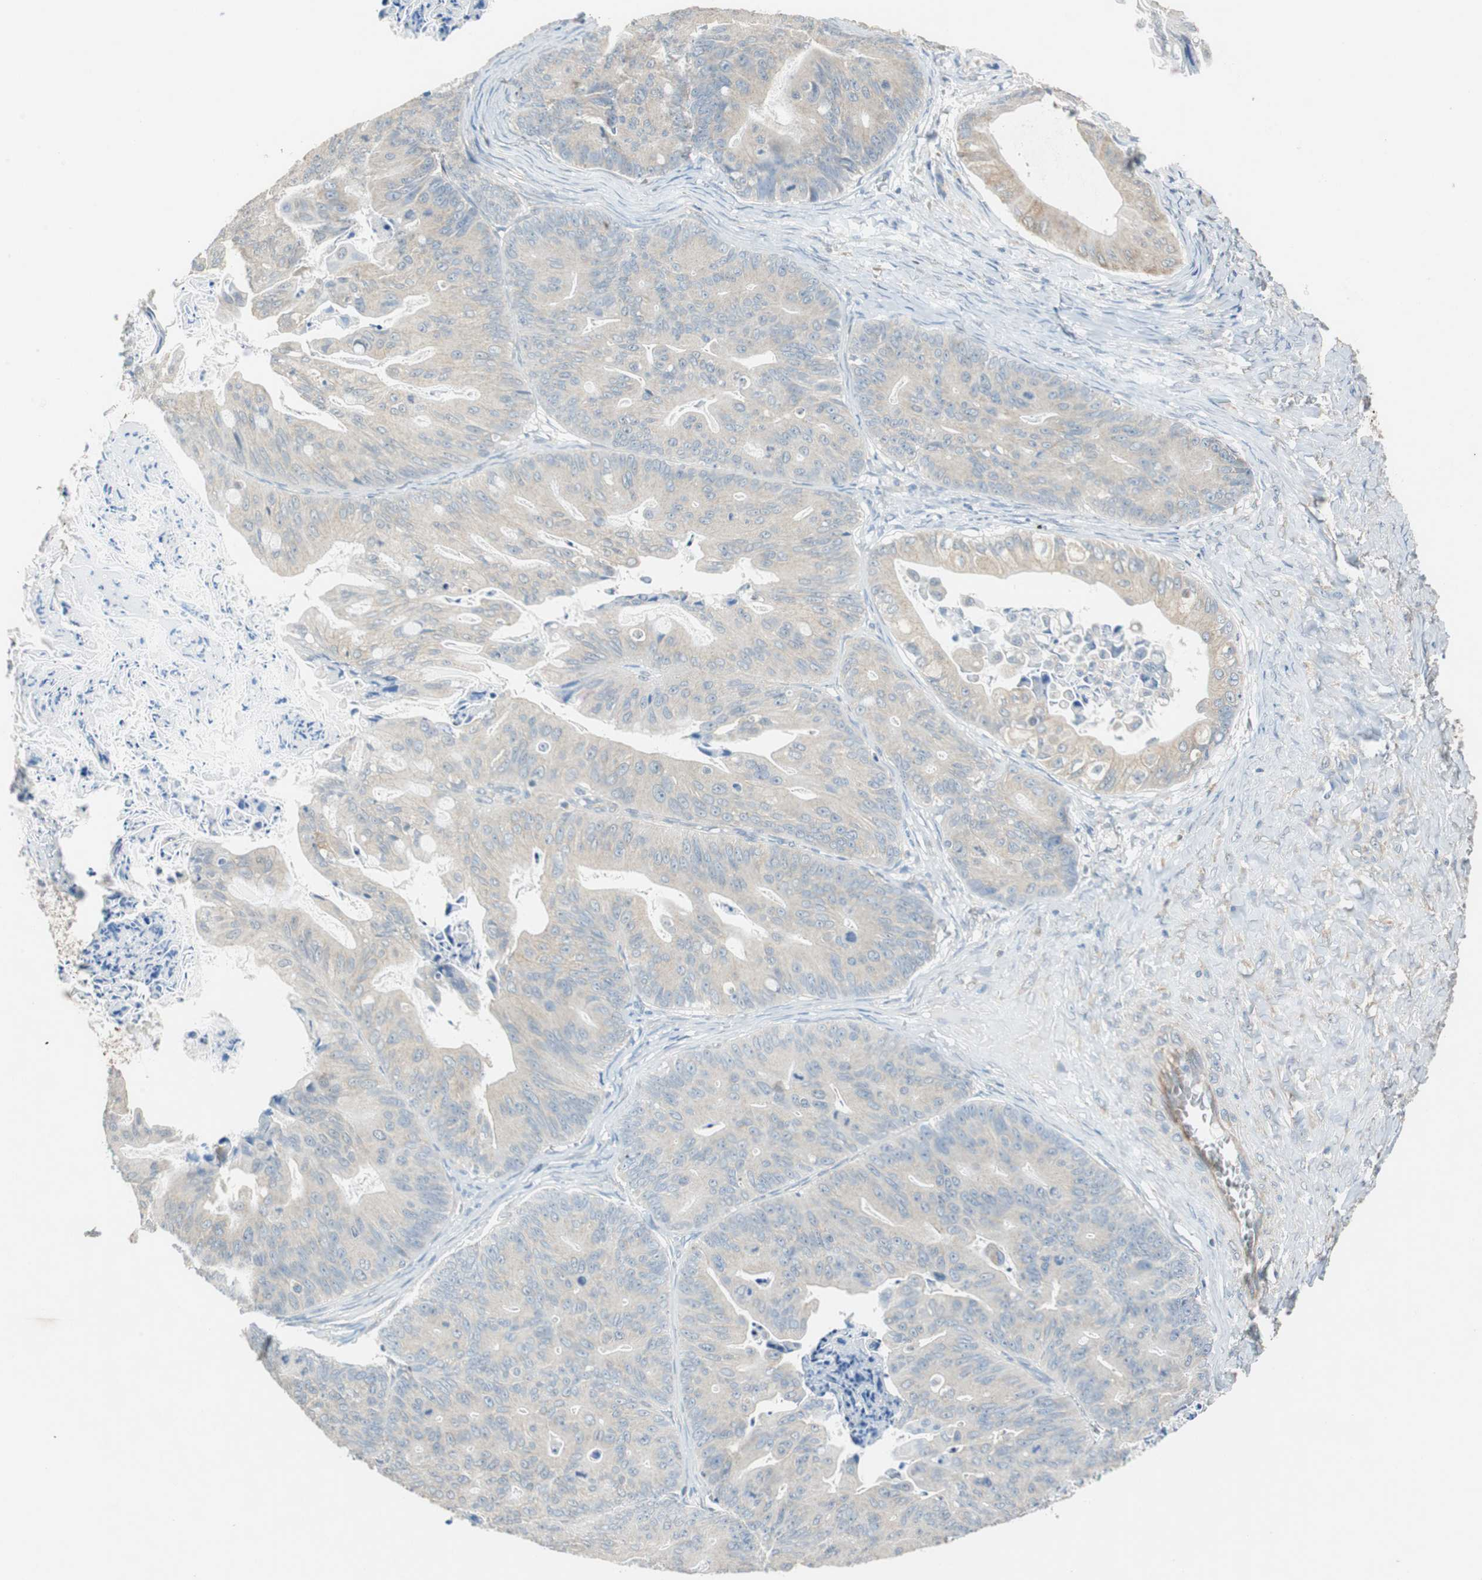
{"staining": {"intensity": "weak", "quantity": ">75%", "location": "cytoplasmic/membranous"}, "tissue": "ovarian cancer", "cell_type": "Tumor cells", "image_type": "cancer", "snomed": [{"axis": "morphology", "description": "Cystadenocarcinoma, mucinous, NOS"}, {"axis": "topography", "description": "Ovary"}], "caption": "Protein staining of ovarian cancer tissue displays weak cytoplasmic/membranous staining in about >75% of tumor cells.", "gene": "ALDH4A1", "patient": {"sex": "female", "age": 36}}